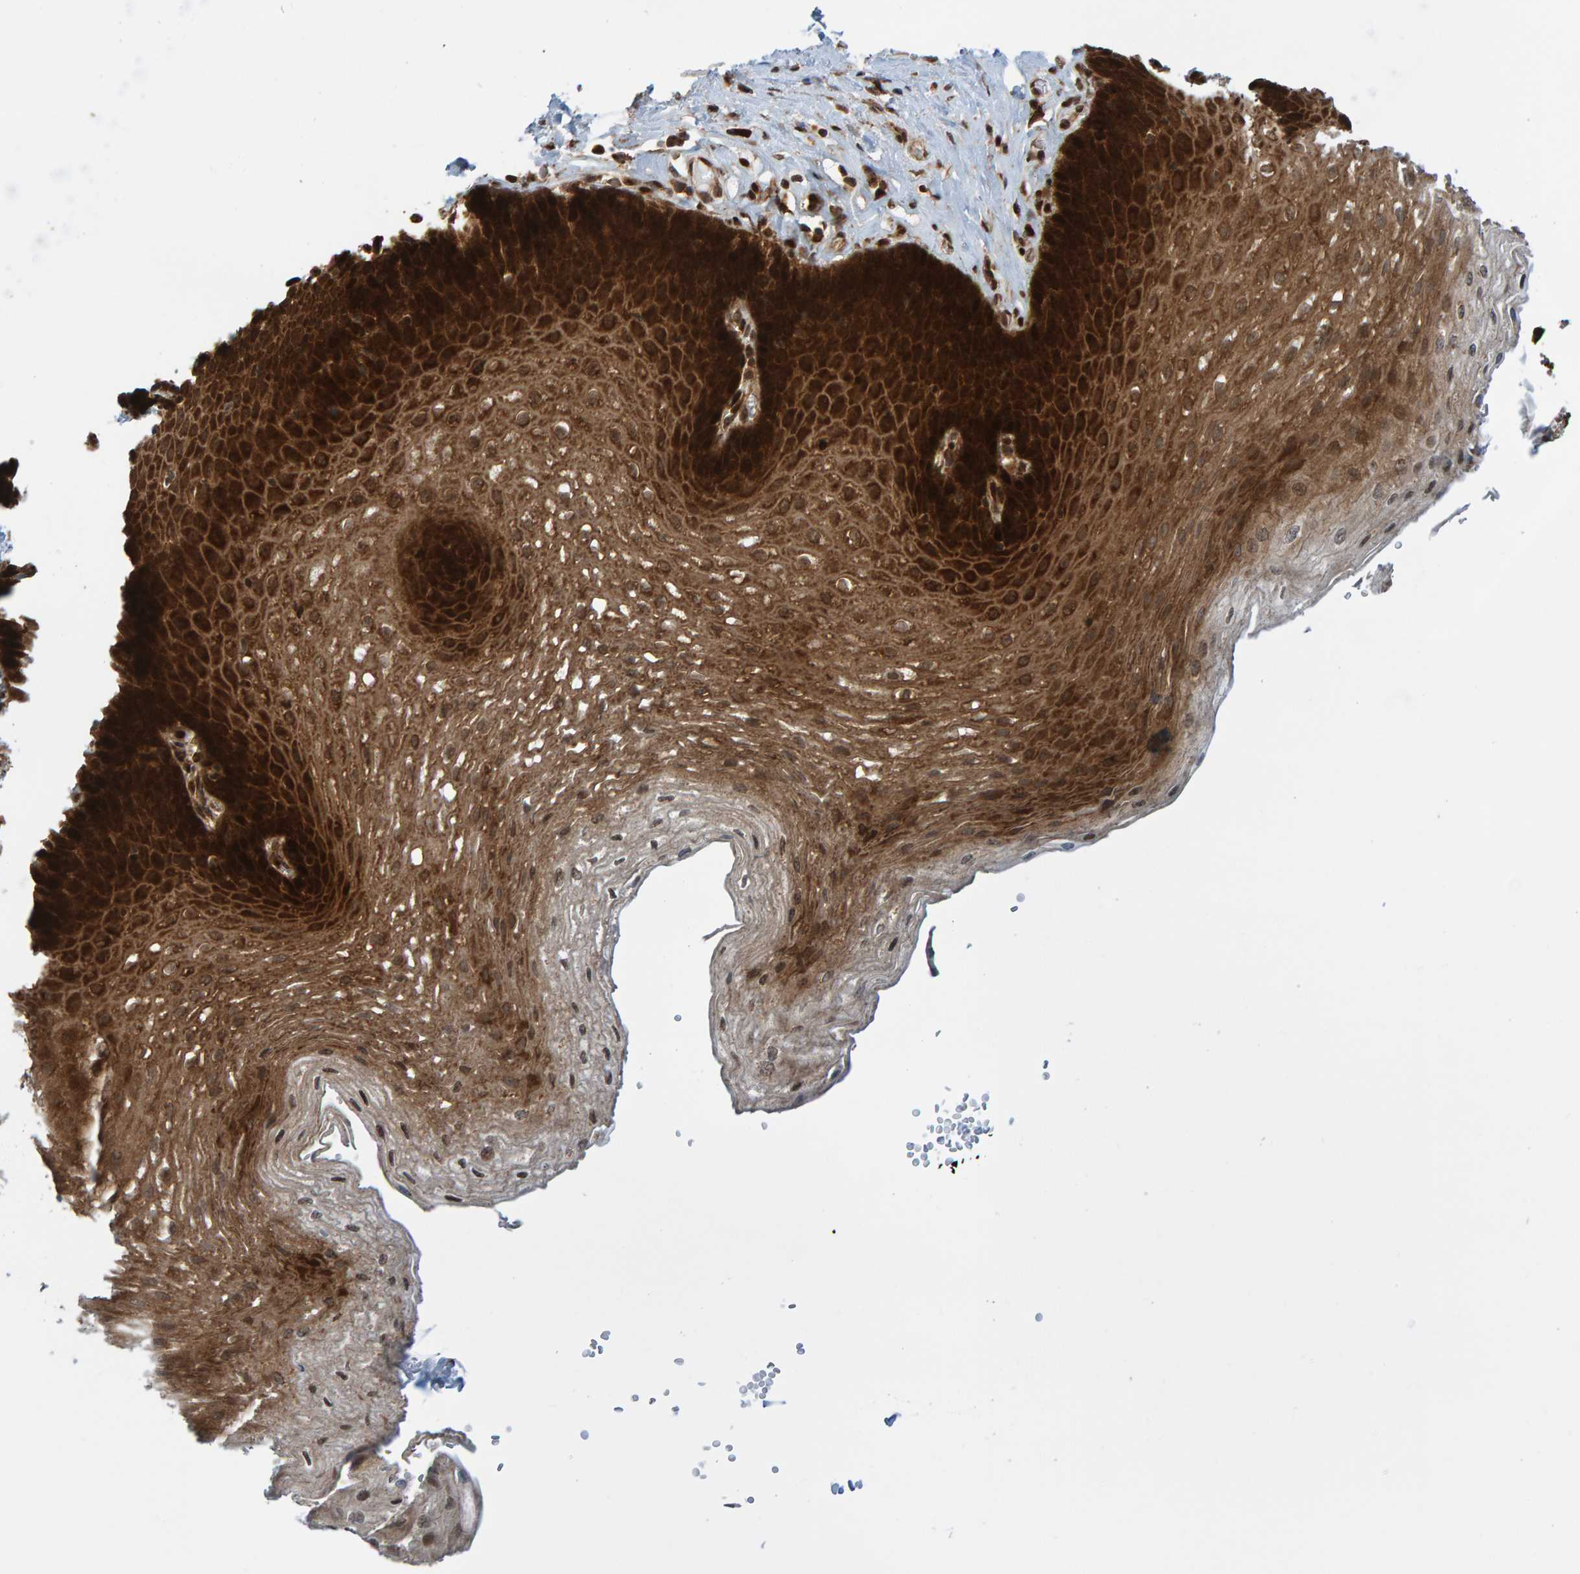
{"staining": {"intensity": "strong", "quantity": ">75%", "location": "cytoplasmic/membranous"}, "tissue": "esophagus", "cell_type": "Squamous epithelial cells", "image_type": "normal", "snomed": [{"axis": "morphology", "description": "Normal tissue, NOS"}, {"axis": "topography", "description": "Esophagus"}], "caption": "Strong cytoplasmic/membranous staining for a protein is appreciated in approximately >75% of squamous epithelial cells of normal esophagus using immunohistochemistry.", "gene": "ZNF366", "patient": {"sex": "female", "age": 66}}